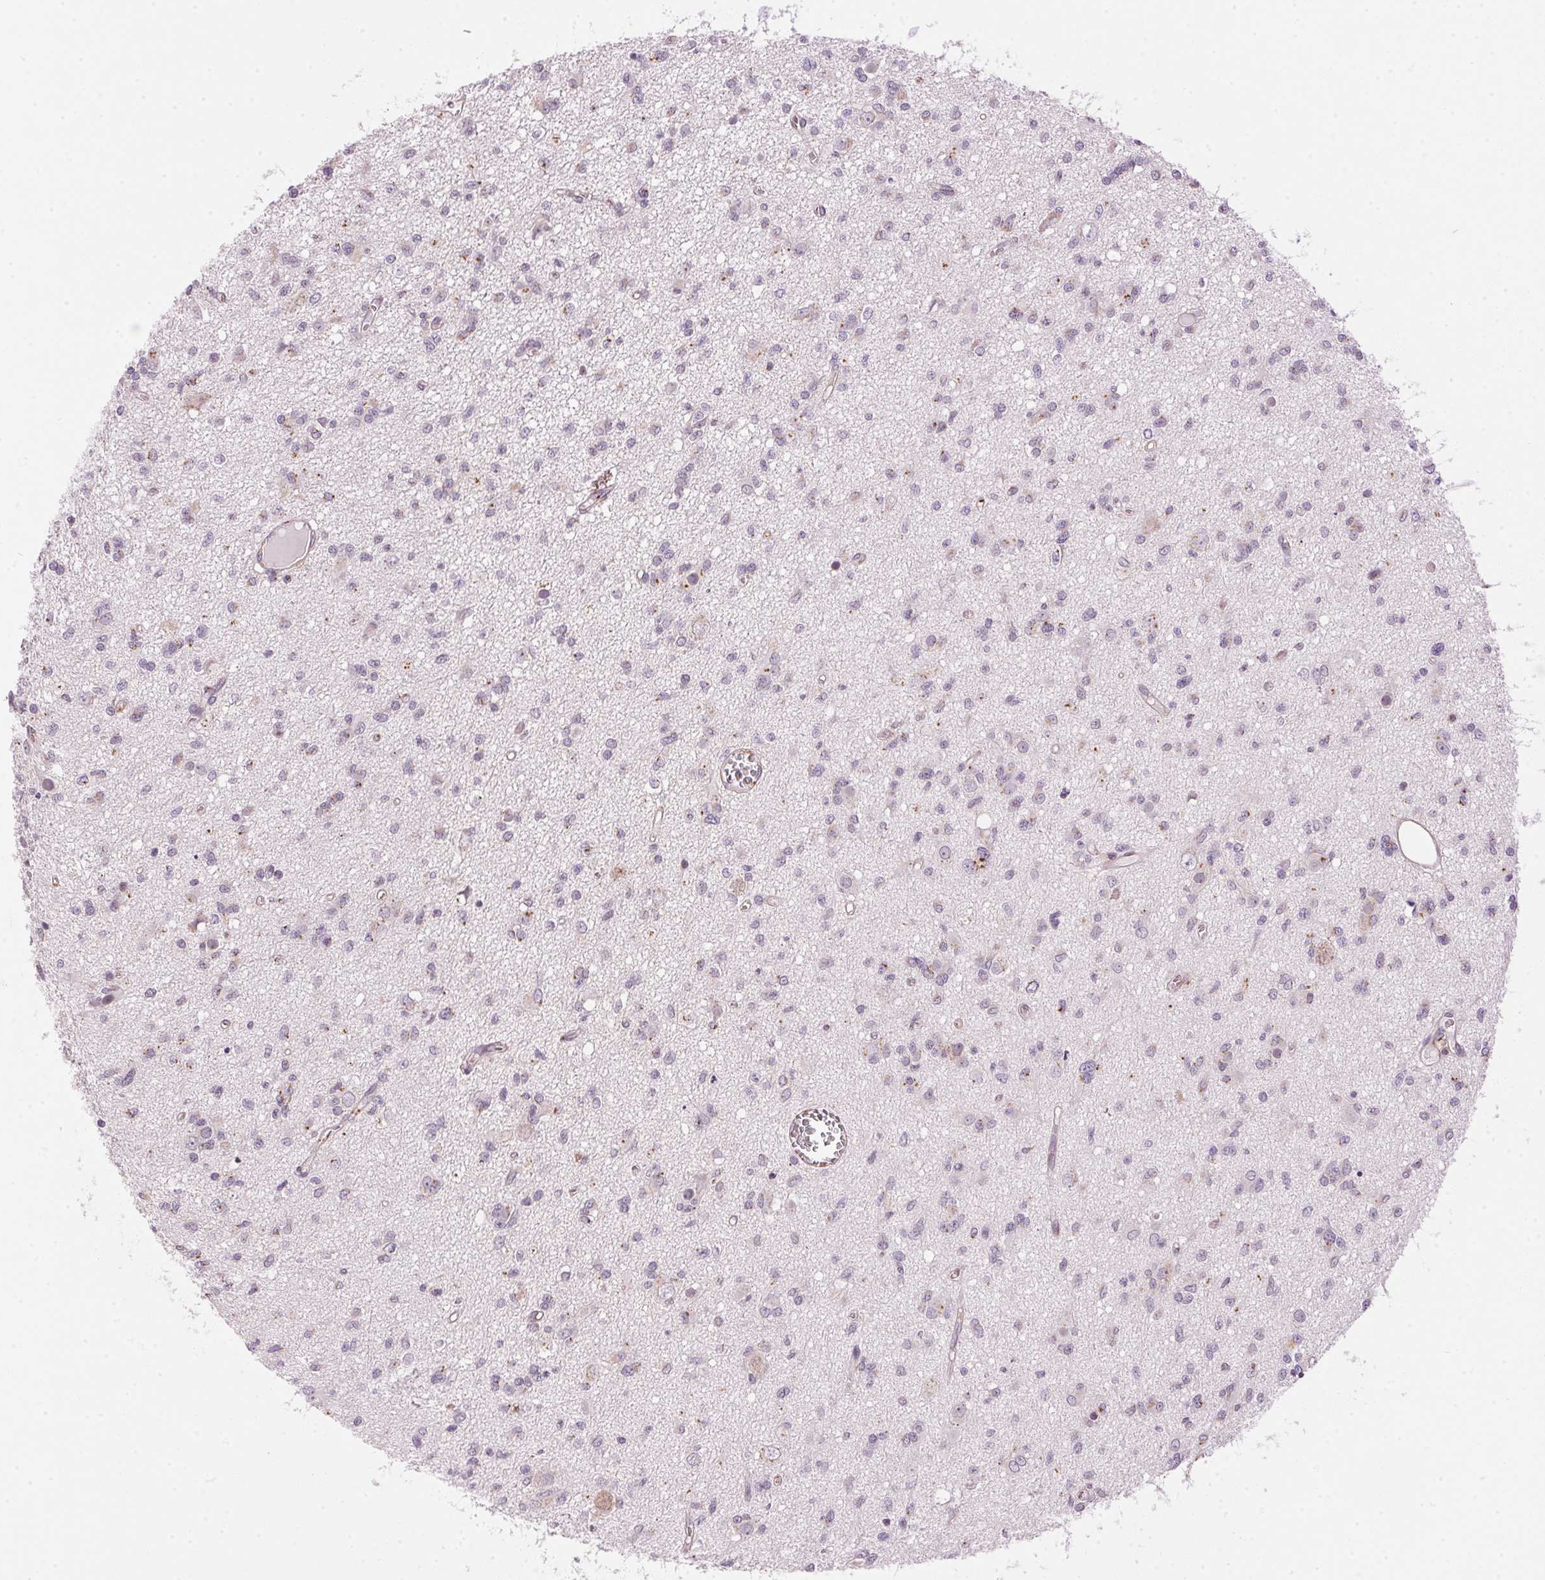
{"staining": {"intensity": "moderate", "quantity": "<25%", "location": "cytoplasmic/membranous"}, "tissue": "glioma", "cell_type": "Tumor cells", "image_type": "cancer", "snomed": [{"axis": "morphology", "description": "Glioma, malignant, Low grade"}, {"axis": "topography", "description": "Brain"}], "caption": "Immunohistochemistry (IHC) image of neoplastic tissue: human malignant low-grade glioma stained using immunohistochemistry (IHC) reveals low levels of moderate protein expression localized specifically in the cytoplasmic/membranous of tumor cells, appearing as a cytoplasmic/membranous brown color.", "gene": "GOLPH3", "patient": {"sex": "male", "age": 64}}